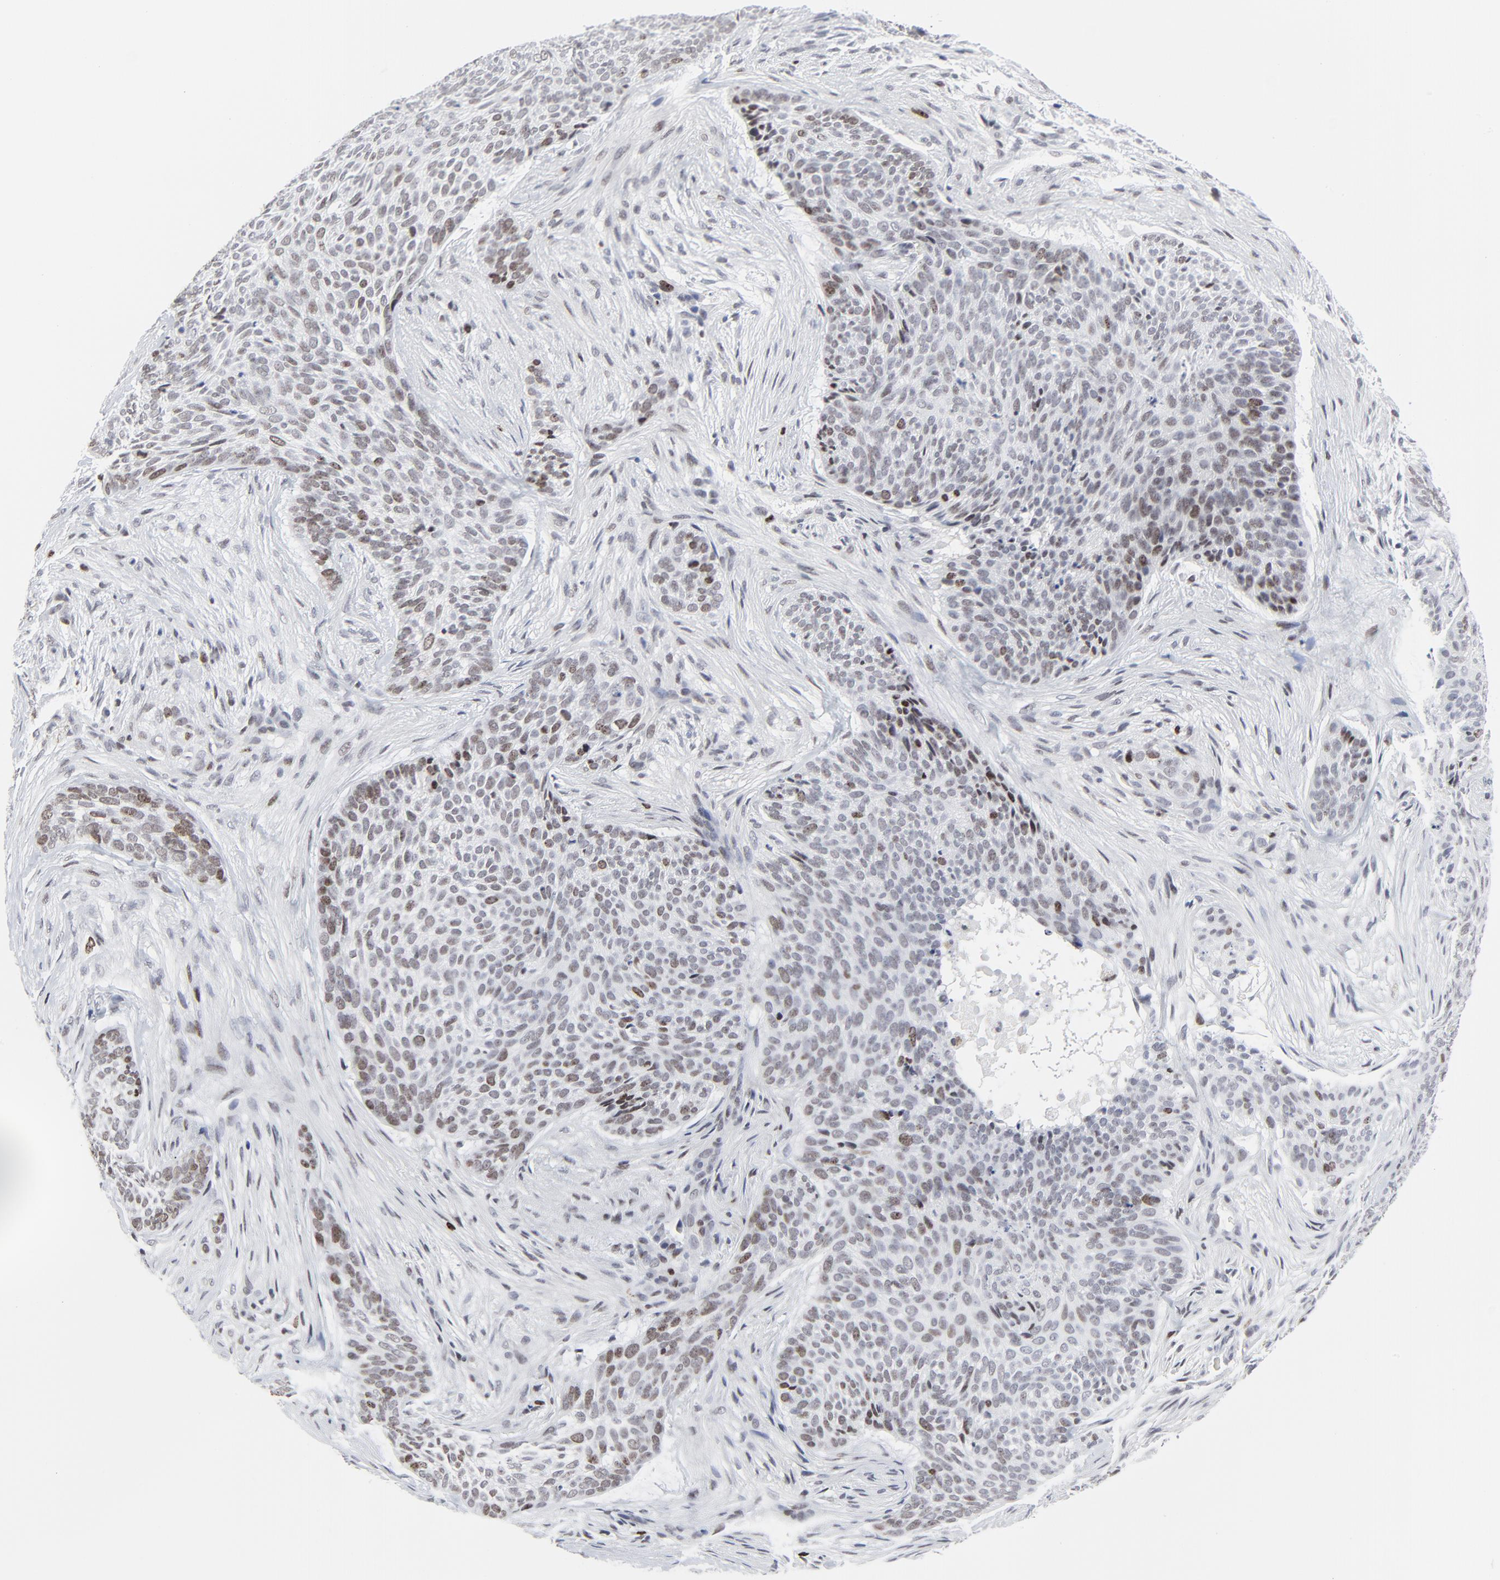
{"staining": {"intensity": "moderate", "quantity": "<25%", "location": "nuclear"}, "tissue": "skin cancer", "cell_type": "Tumor cells", "image_type": "cancer", "snomed": [{"axis": "morphology", "description": "Basal cell carcinoma"}, {"axis": "topography", "description": "Skin"}], "caption": "A micrograph of human skin cancer stained for a protein shows moderate nuclear brown staining in tumor cells.", "gene": "ZNF589", "patient": {"sex": "male", "age": 91}}